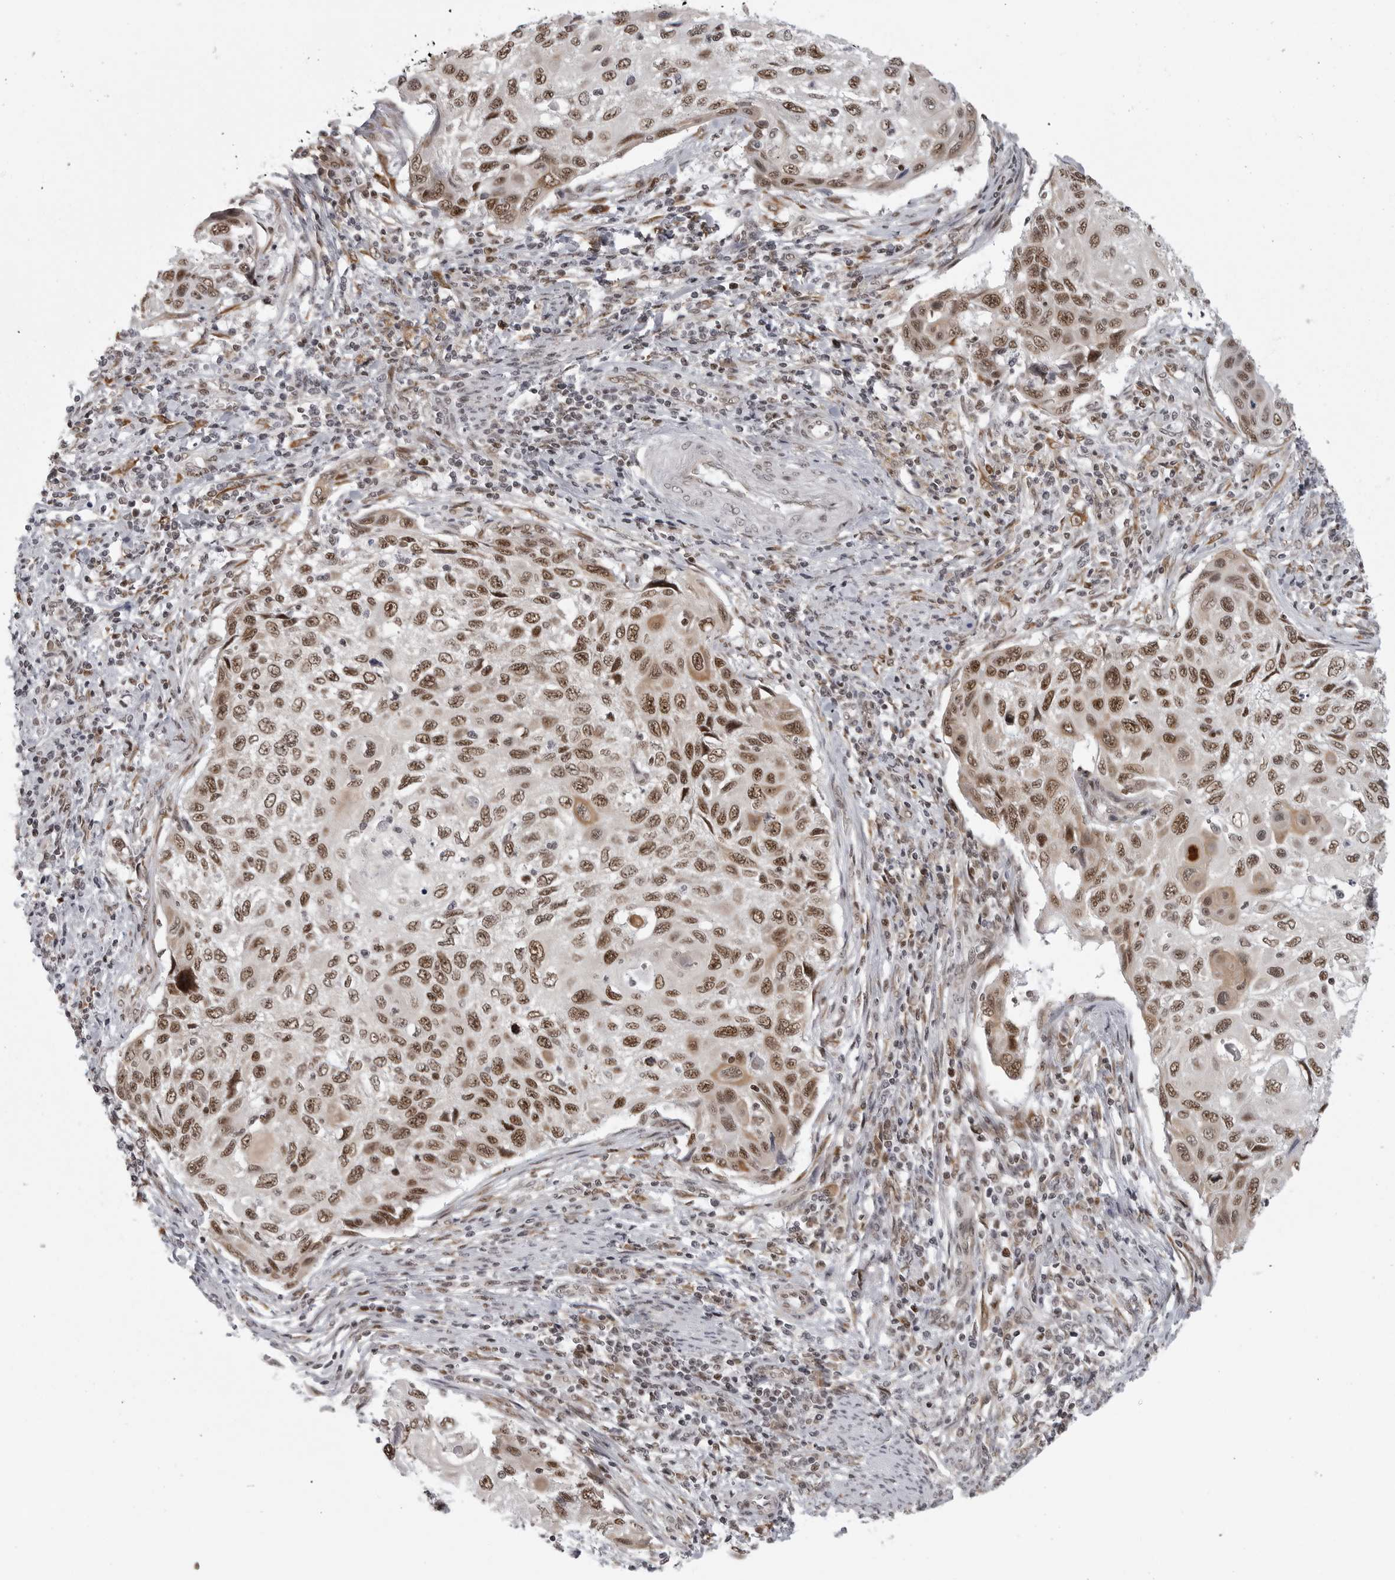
{"staining": {"intensity": "moderate", "quantity": ">75%", "location": "nuclear"}, "tissue": "cervical cancer", "cell_type": "Tumor cells", "image_type": "cancer", "snomed": [{"axis": "morphology", "description": "Squamous cell carcinoma, NOS"}, {"axis": "topography", "description": "Cervix"}], "caption": "The histopathology image displays staining of cervical cancer, revealing moderate nuclear protein expression (brown color) within tumor cells. The protein of interest is stained brown, and the nuclei are stained in blue (DAB (3,3'-diaminobenzidine) IHC with brightfield microscopy, high magnification).", "gene": "PRDM10", "patient": {"sex": "female", "age": 70}}